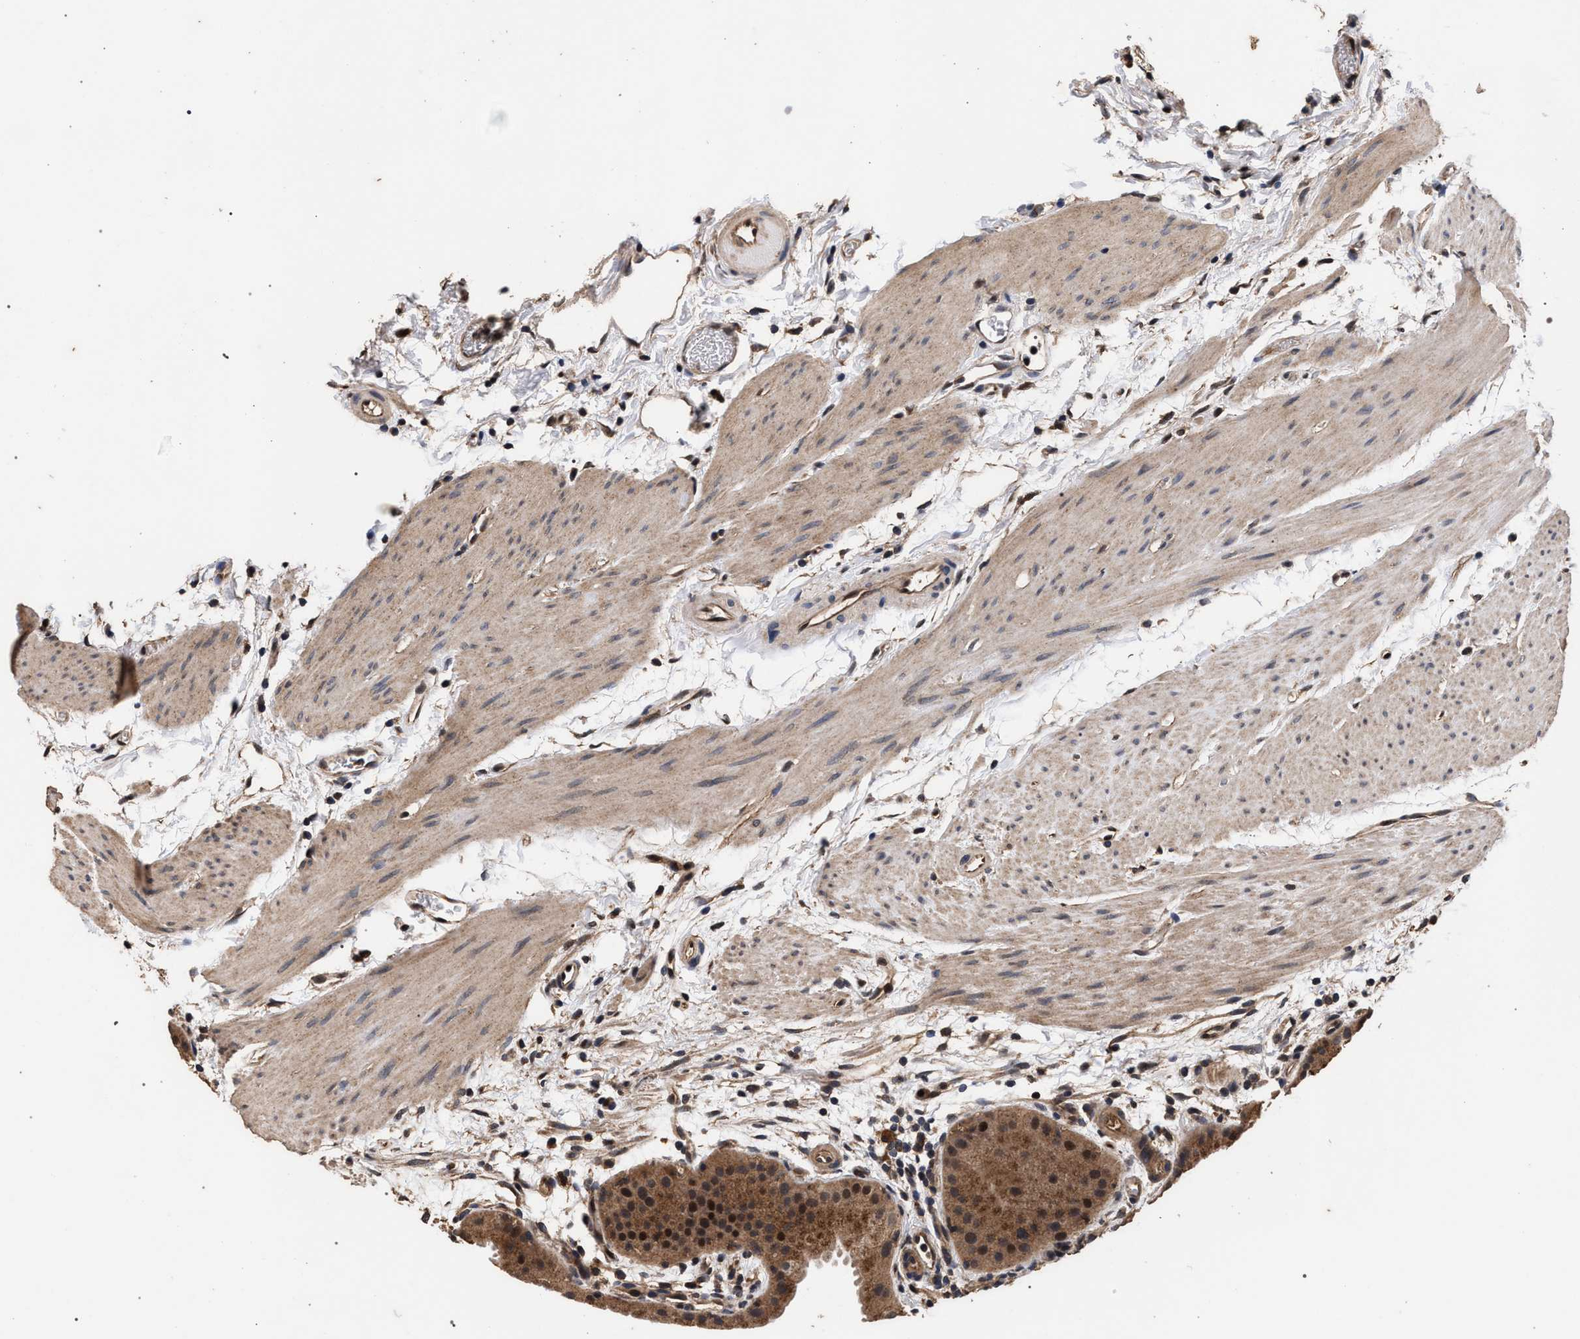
{"staining": {"intensity": "strong", "quantity": ">75%", "location": "cytoplasmic/membranous,nuclear"}, "tissue": "gallbladder", "cell_type": "Glandular cells", "image_type": "normal", "snomed": [{"axis": "morphology", "description": "Normal tissue, NOS"}, {"axis": "topography", "description": "Gallbladder"}], "caption": "An image of human gallbladder stained for a protein displays strong cytoplasmic/membranous,nuclear brown staining in glandular cells. (DAB (3,3'-diaminobenzidine) = brown stain, brightfield microscopy at high magnification).", "gene": "ACOX1", "patient": {"sex": "female", "age": 64}}